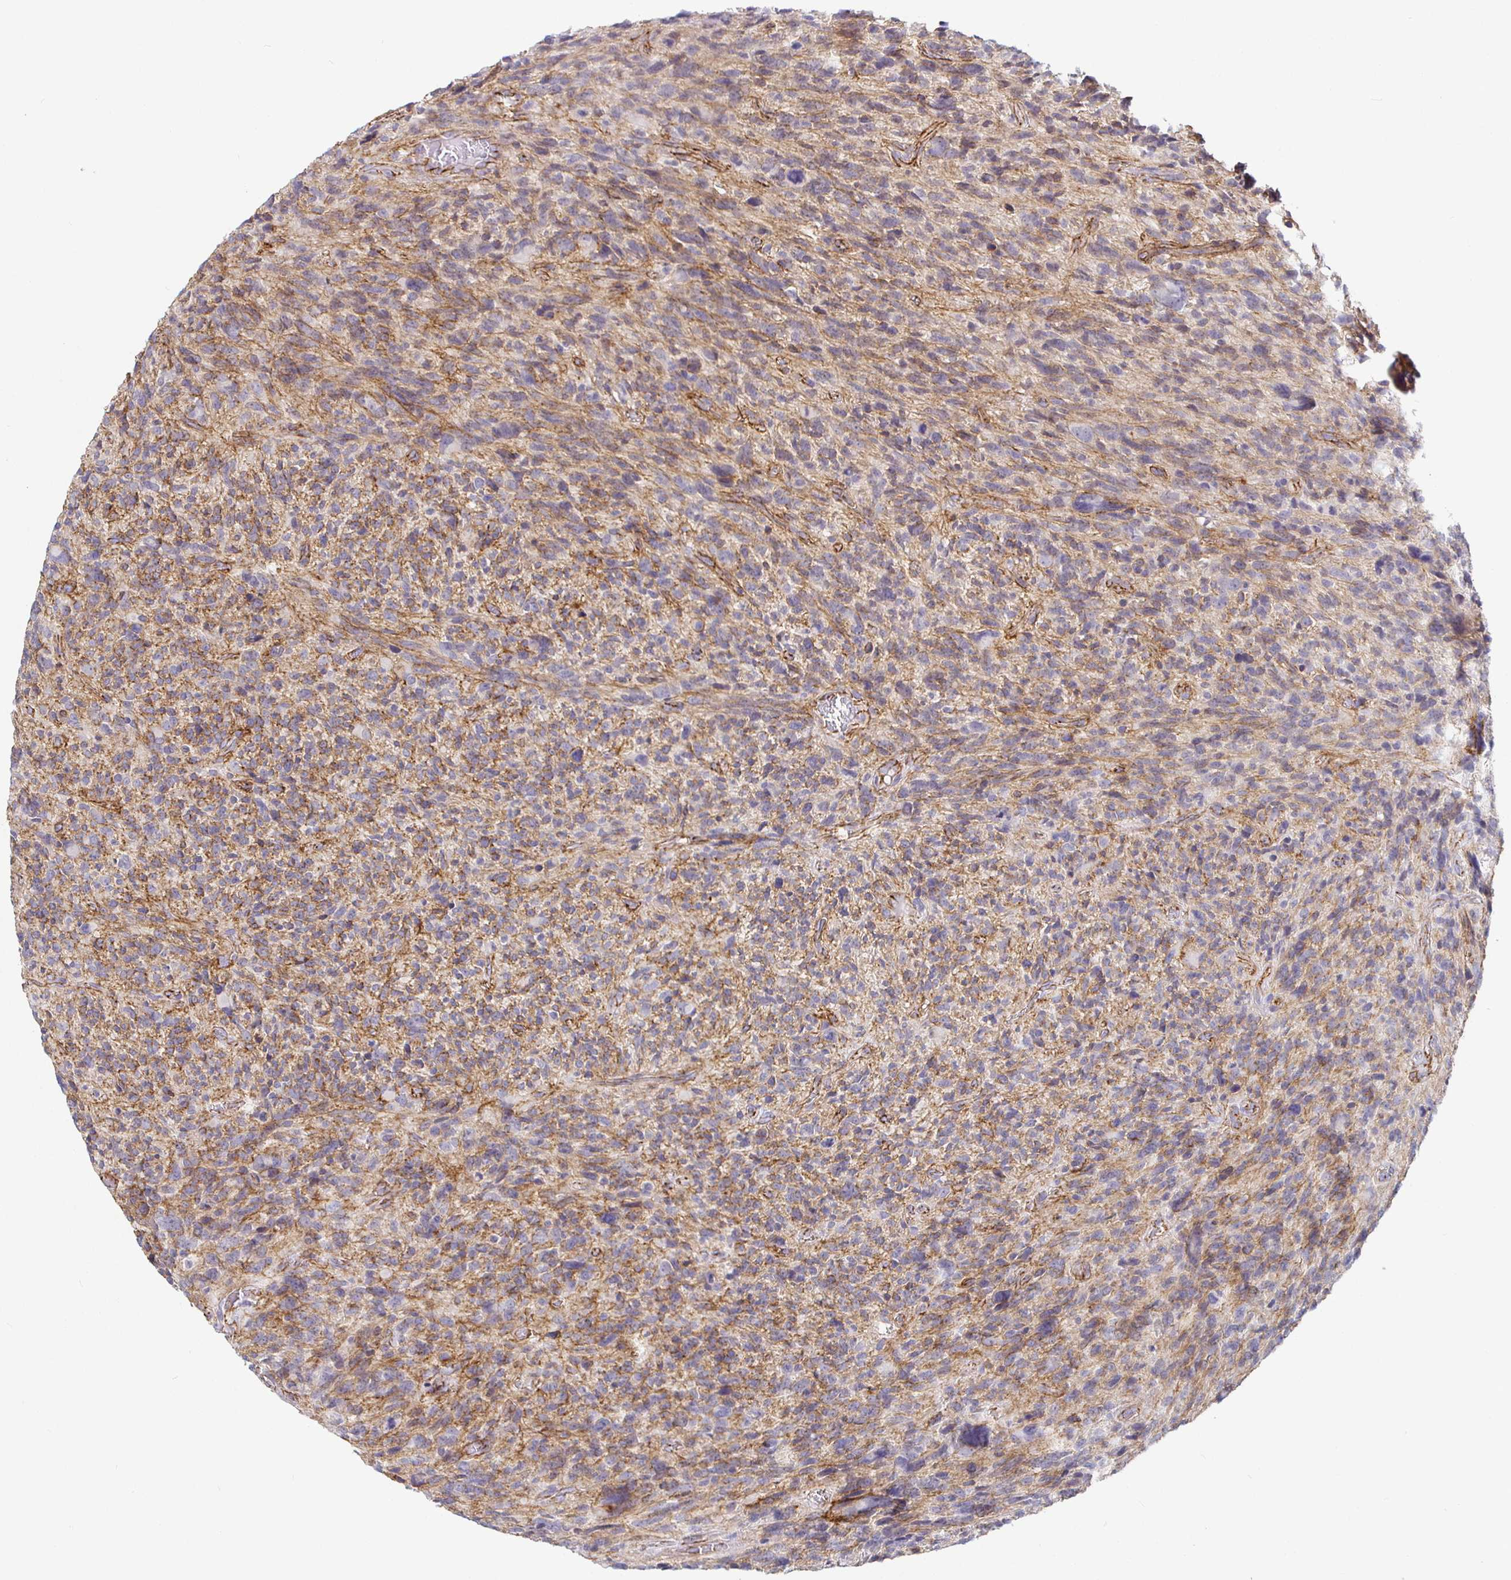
{"staining": {"intensity": "weak", "quantity": "25%-75%", "location": "cytoplasmic/membranous"}, "tissue": "glioma", "cell_type": "Tumor cells", "image_type": "cancer", "snomed": [{"axis": "morphology", "description": "Glioma, malignant, High grade"}, {"axis": "topography", "description": "Brain"}], "caption": "Immunohistochemical staining of human high-grade glioma (malignant) shows weak cytoplasmic/membranous protein expression in approximately 25%-75% of tumor cells.", "gene": "PIWIL3", "patient": {"sex": "male", "age": 46}}